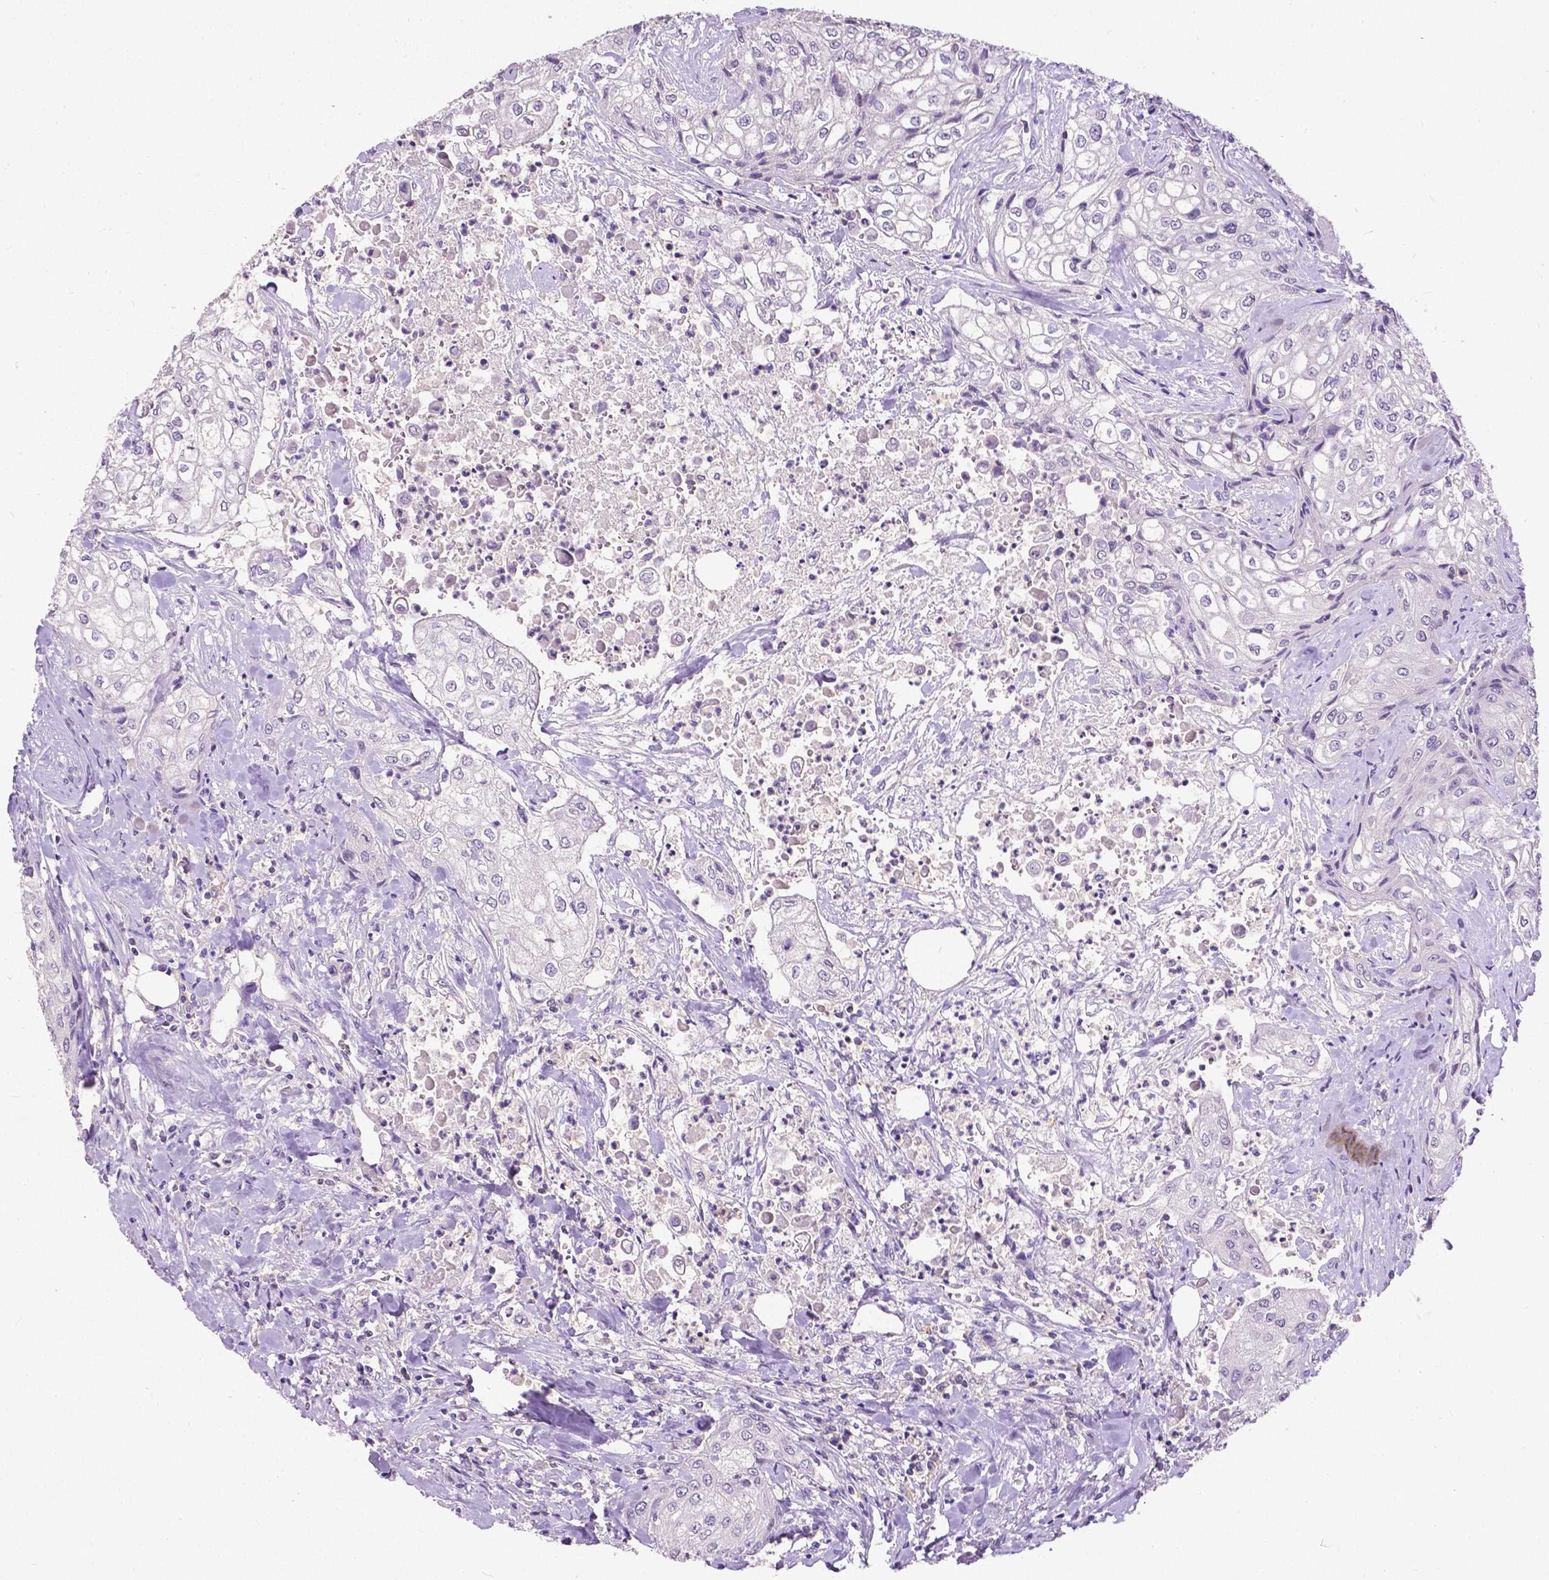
{"staining": {"intensity": "negative", "quantity": "none", "location": "none"}, "tissue": "urothelial cancer", "cell_type": "Tumor cells", "image_type": "cancer", "snomed": [{"axis": "morphology", "description": "Urothelial carcinoma, High grade"}, {"axis": "topography", "description": "Urinary bladder"}], "caption": "A photomicrograph of urothelial cancer stained for a protein shows no brown staining in tumor cells.", "gene": "CD4", "patient": {"sex": "male", "age": 62}}